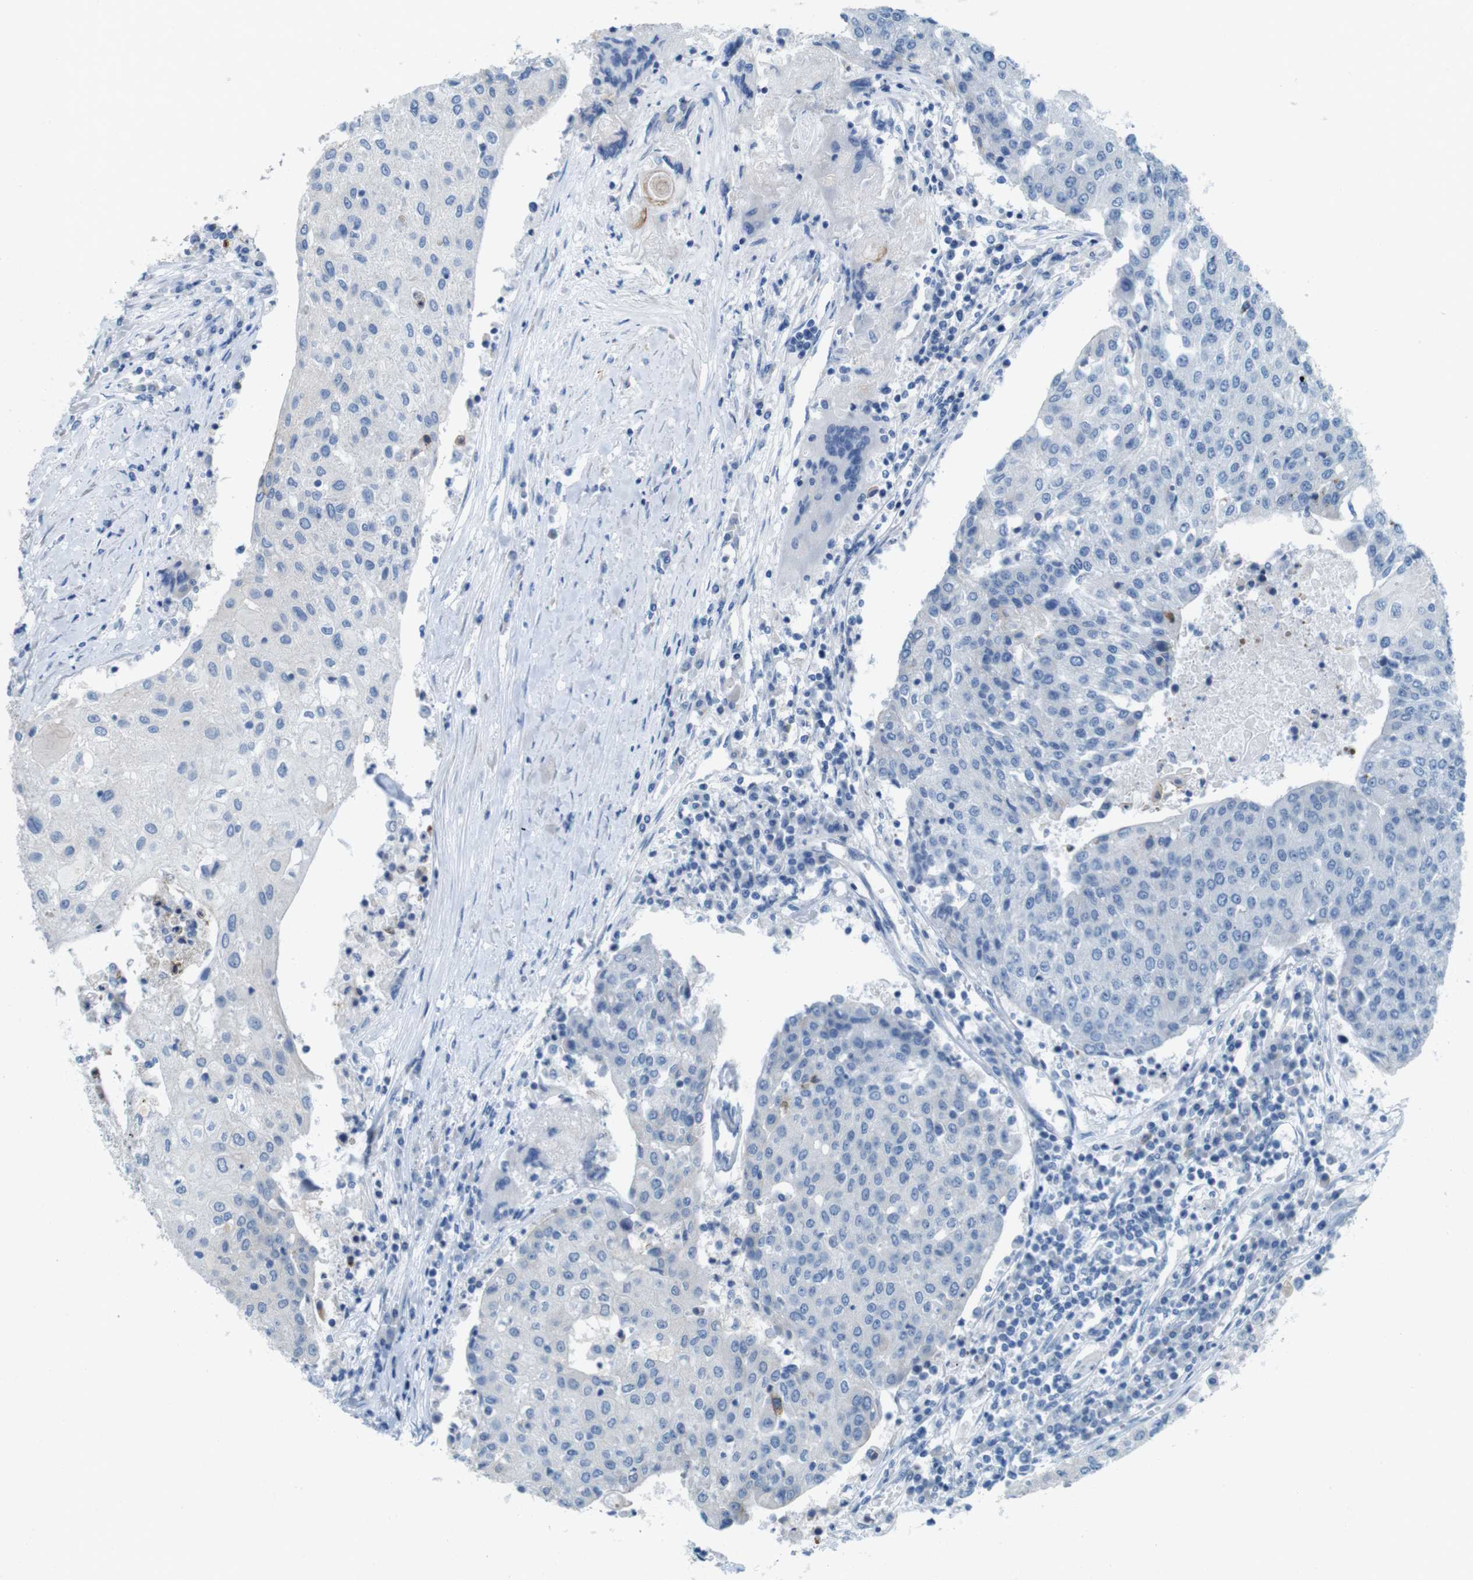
{"staining": {"intensity": "negative", "quantity": "none", "location": "none"}, "tissue": "urothelial cancer", "cell_type": "Tumor cells", "image_type": "cancer", "snomed": [{"axis": "morphology", "description": "Urothelial carcinoma, High grade"}, {"axis": "topography", "description": "Urinary bladder"}], "caption": "The IHC image has no significant positivity in tumor cells of urothelial cancer tissue.", "gene": "SKI", "patient": {"sex": "female", "age": 85}}